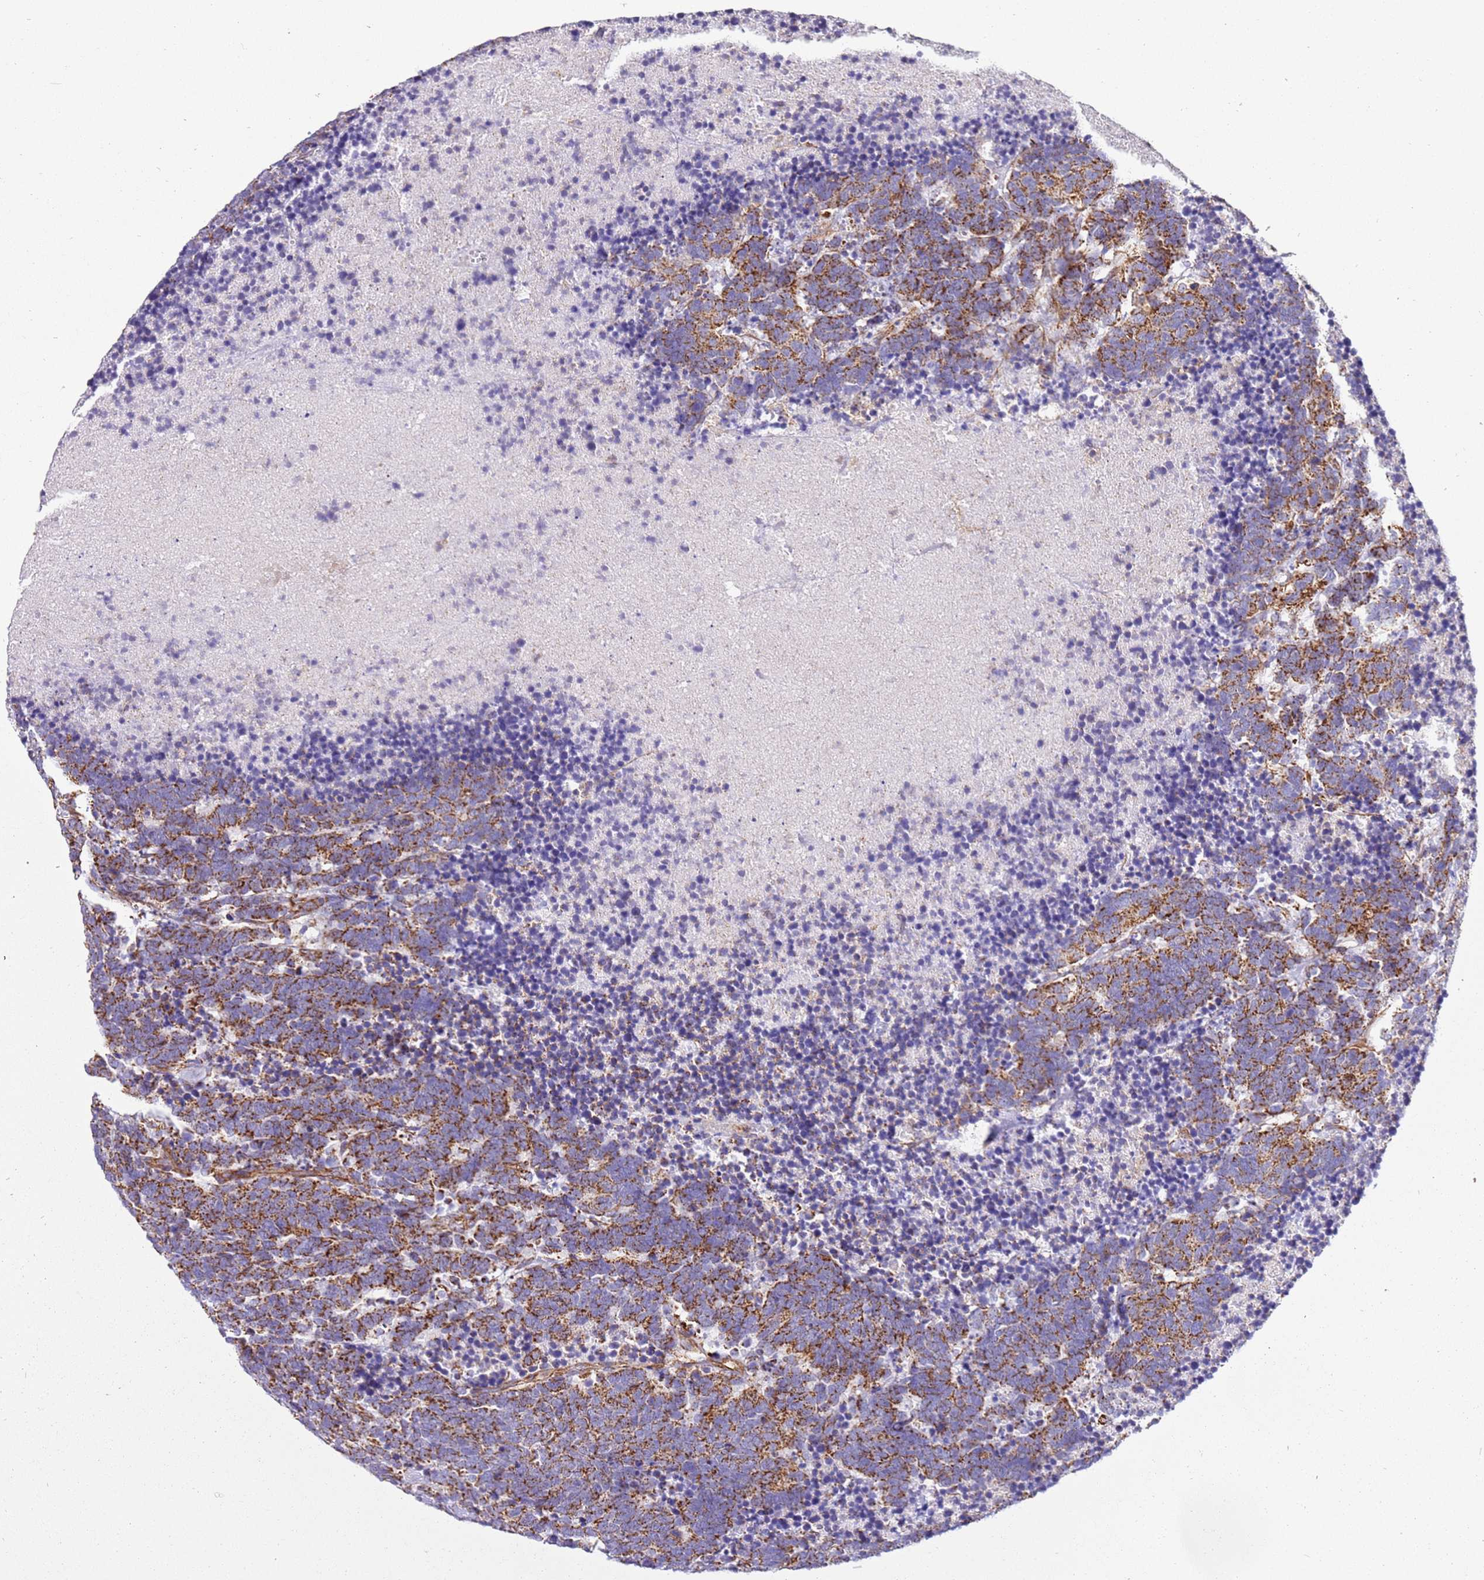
{"staining": {"intensity": "moderate", "quantity": ">75%", "location": "cytoplasmic/membranous"}, "tissue": "carcinoid", "cell_type": "Tumor cells", "image_type": "cancer", "snomed": [{"axis": "morphology", "description": "Carcinoma, NOS"}, {"axis": "morphology", "description": "Carcinoid, malignant, NOS"}, {"axis": "topography", "description": "Urinary bladder"}], "caption": "A medium amount of moderate cytoplasmic/membranous positivity is seen in about >75% of tumor cells in carcinoma tissue.", "gene": "MRPL20", "patient": {"sex": "male", "age": 57}}